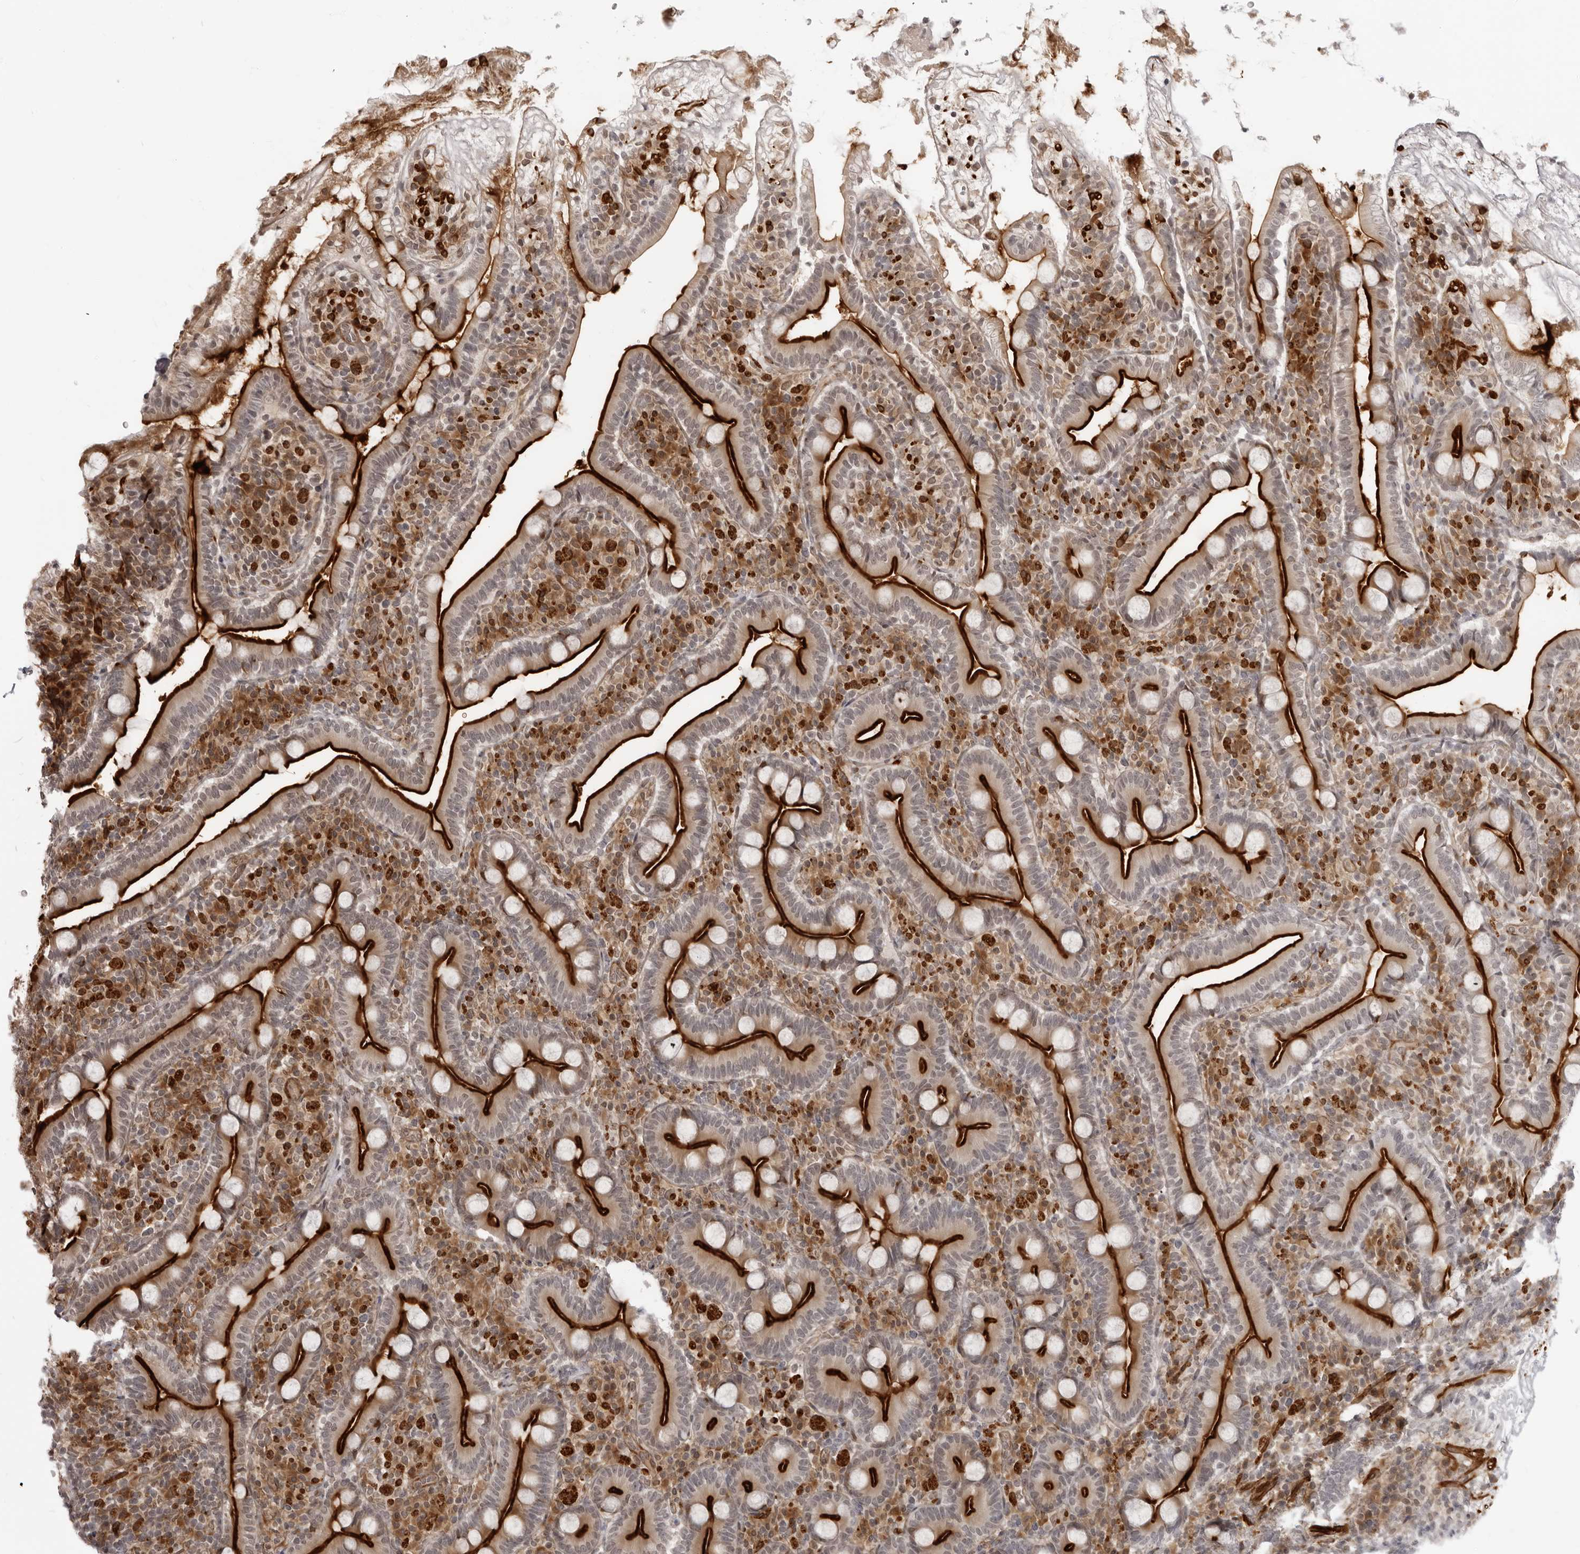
{"staining": {"intensity": "strong", "quantity": ">75%", "location": "cytoplasmic/membranous"}, "tissue": "duodenum", "cell_type": "Glandular cells", "image_type": "normal", "snomed": [{"axis": "morphology", "description": "Normal tissue, NOS"}, {"axis": "topography", "description": "Duodenum"}], "caption": "High-magnification brightfield microscopy of benign duodenum stained with DAB (brown) and counterstained with hematoxylin (blue). glandular cells exhibit strong cytoplasmic/membranous positivity is present in approximately>75% of cells.", "gene": "SRGAP2", "patient": {"sex": "male", "age": 35}}